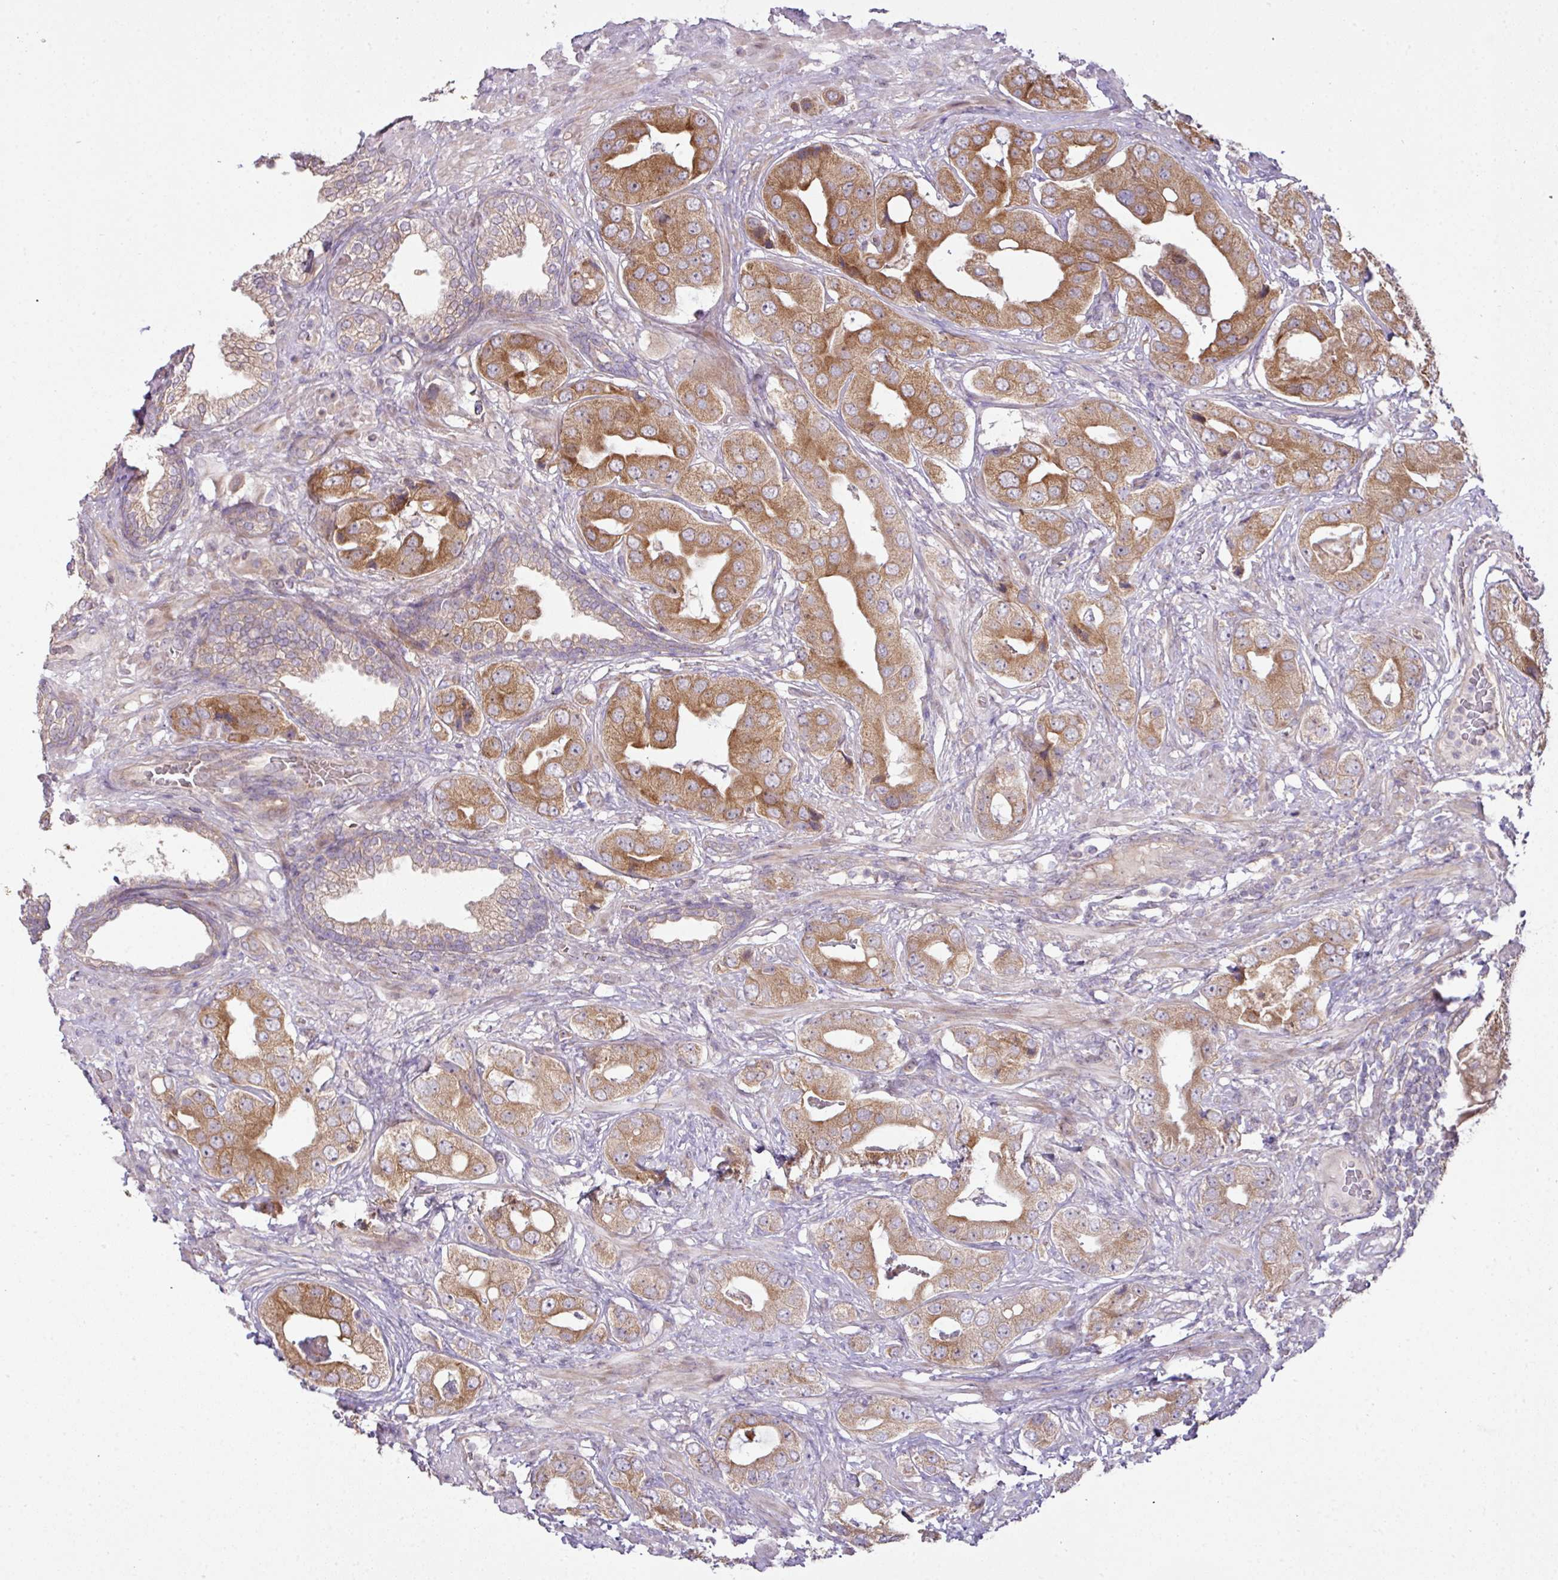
{"staining": {"intensity": "moderate", "quantity": ">75%", "location": "cytoplasmic/membranous"}, "tissue": "prostate cancer", "cell_type": "Tumor cells", "image_type": "cancer", "snomed": [{"axis": "morphology", "description": "Adenocarcinoma, High grade"}, {"axis": "topography", "description": "Prostate"}], "caption": "Immunohistochemical staining of prostate cancer (adenocarcinoma (high-grade)) shows medium levels of moderate cytoplasmic/membranous staining in approximately >75% of tumor cells. (DAB (3,3'-diaminobenzidine) IHC, brown staining for protein, blue staining for nuclei).", "gene": "COX18", "patient": {"sex": "male", "age": 63}}